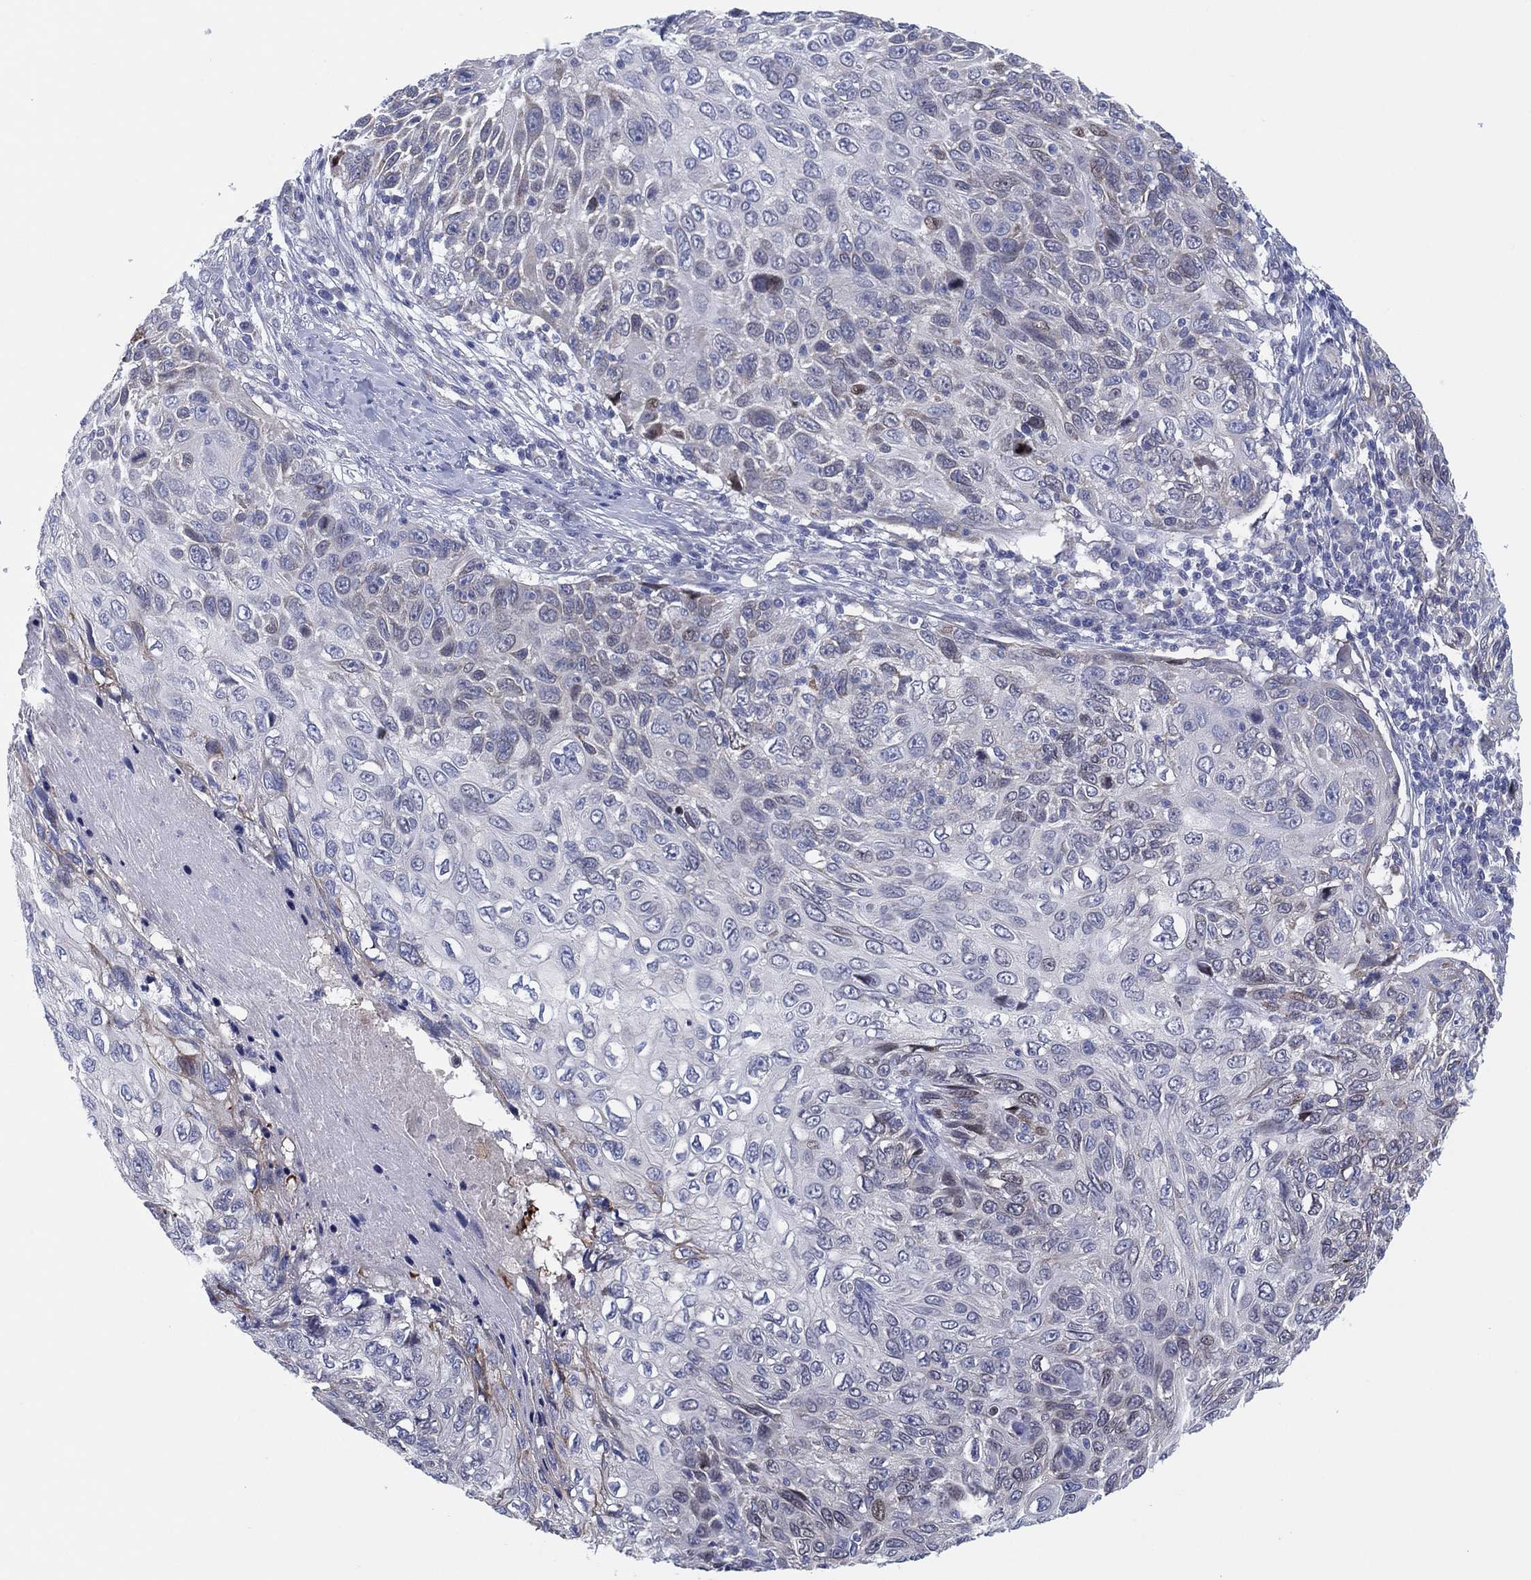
{"staining": {"intensity": "negative", "quantity": "none", "location": "none"}, "tissue": "skin cancer", "cell_type": "Tumor cells", "image_type": "cancer", "snomed": [{"axis": "morphology", "description": "Squamous cell carcinoma, NOS"}, {"axis": "topography", "description": "Skin"}], "caption": "This is an immunohistochemistry (IHC) image of skin cancer (squamous cell carcinoma). There is no expression in tumor cells.", "gene": "HEATR4", "patient": {"sex": "male", "age": 92}}